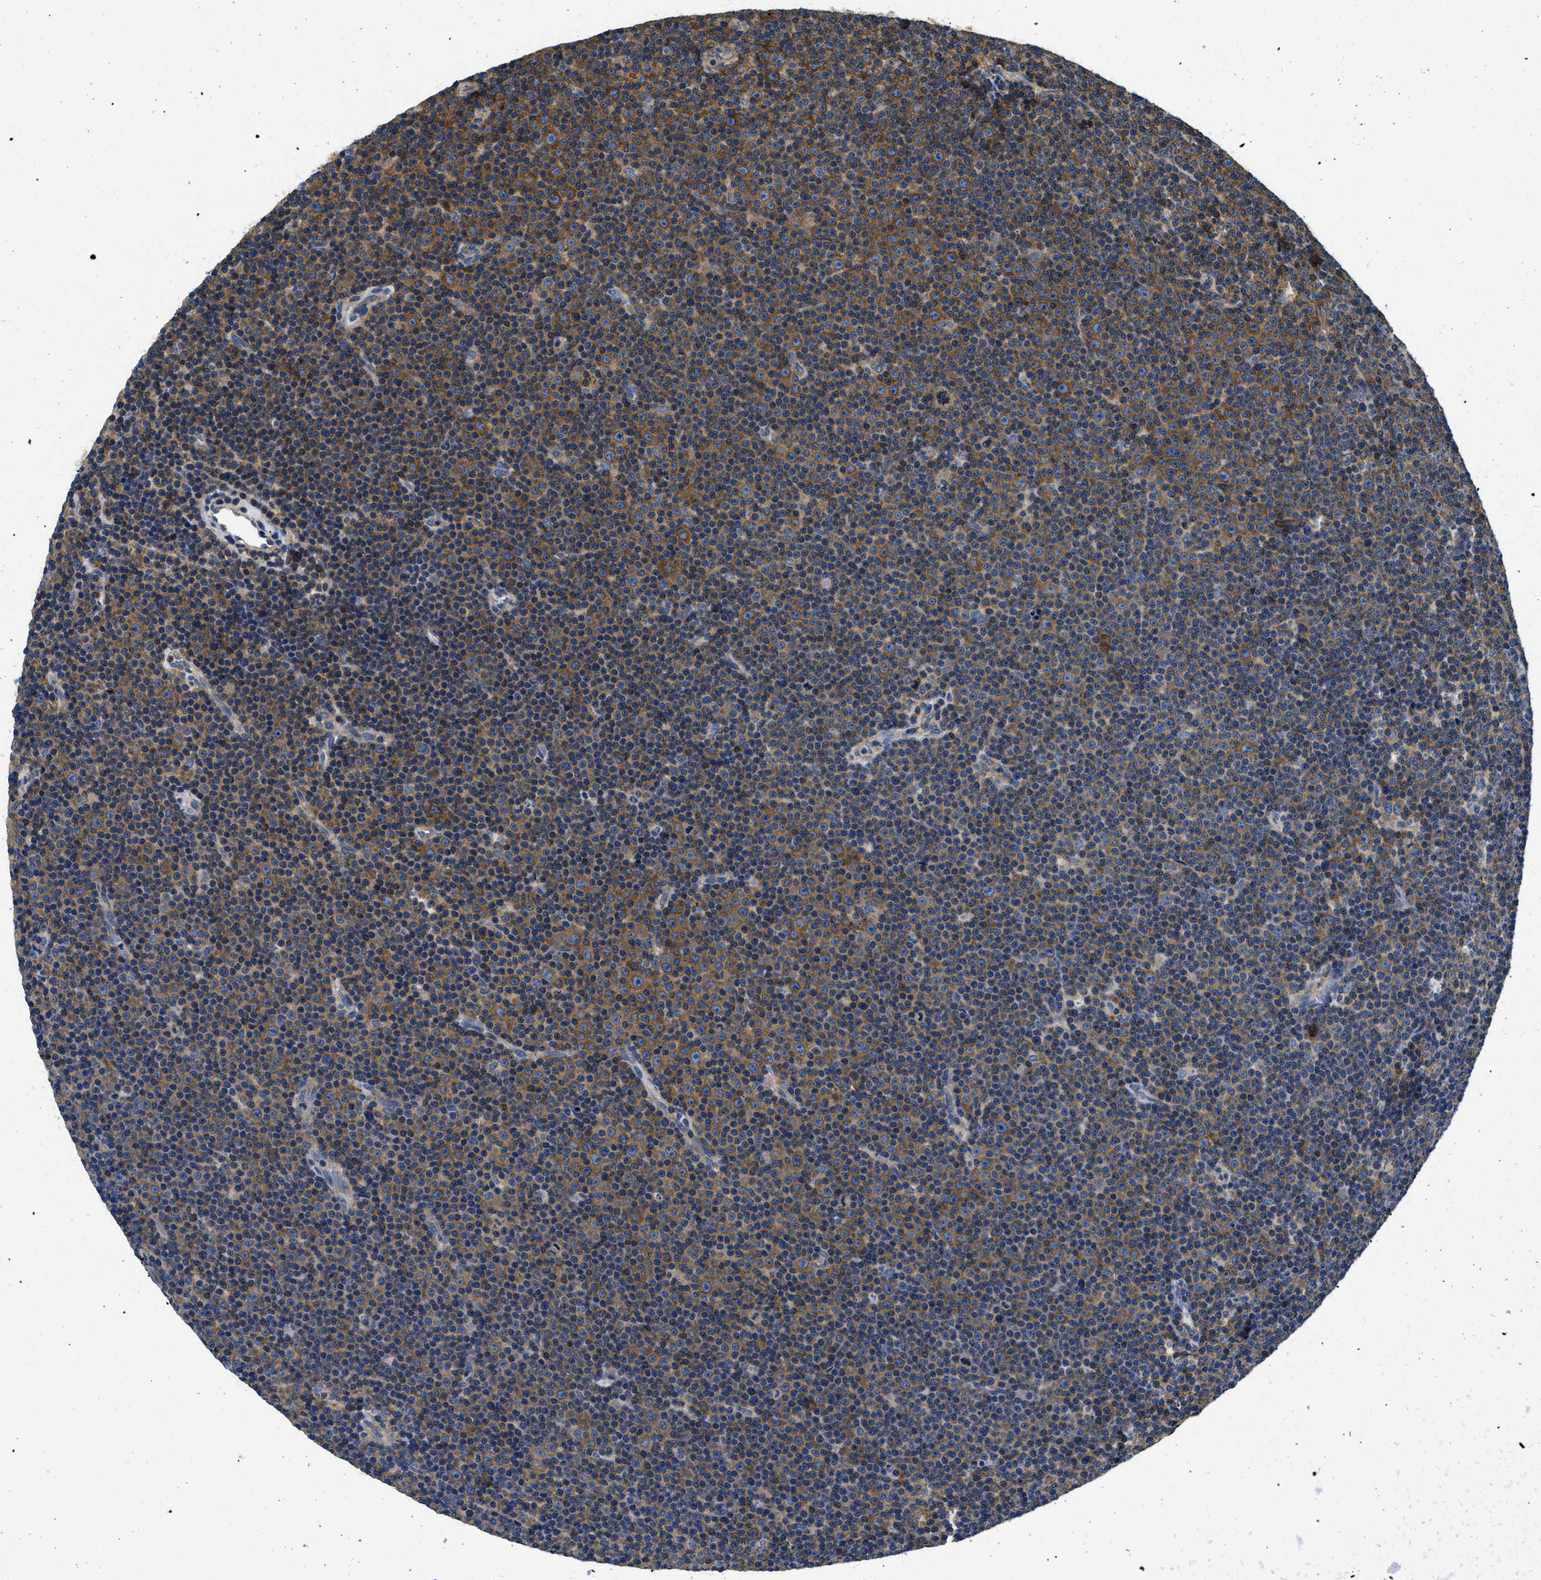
{"staining": {"intensity": "moderate", "quantity": ">75%", "location": "cytoplasmic/membranous"}, "tissue": "lymphoma", "cell_type": "Tumor cells", "image_type": "cancer", "snomed": [{"axis": "morphology", "description": "Malignant lymphoma, non-Hodgkin's type, Low grade"}, {"axis": "topography", "description": "Lymph node"}], "caption": "Approximately >75% of tumor cells in human low-grade malignant lymphoma, non-Hodgkin's type show moderate cytoplasmic/membranous protein staining as visualized by brown immunohistochemical staining.", "gene": "ABCF1", "patient": {"sex": "female", "age": 67}}